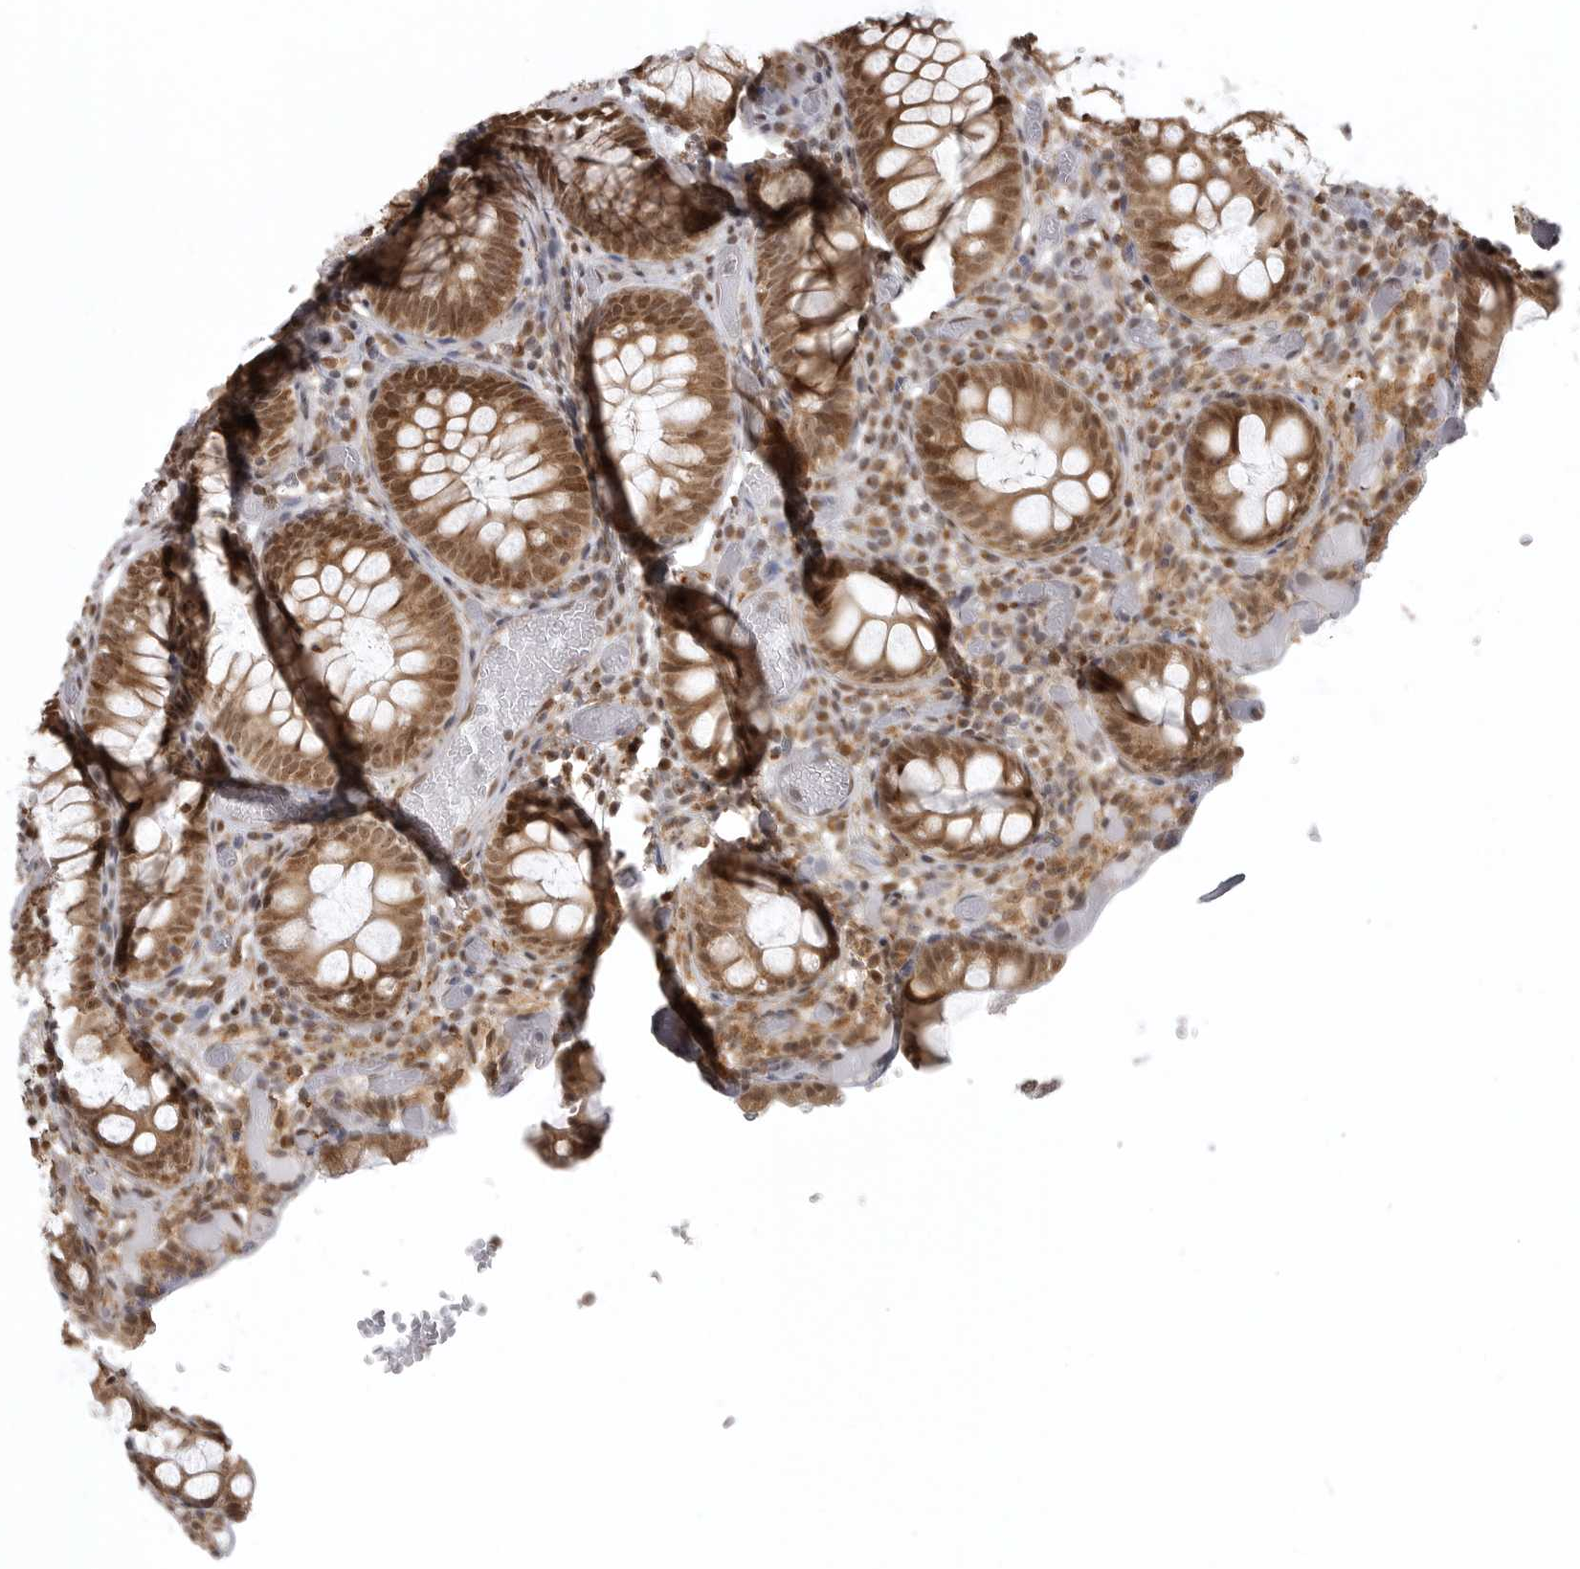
{"staining": {"intensity": "moderate", "quantity": ">75%", "location": "nuclear"}, "tissue": "colon", "cell_type": "Endothelial cells", "image_type": "normal", "snomed": [{"axis": "morphology", "description": "Normal tissue, NOS"}, {"axis": "topography", "description": "Colon"}], "caption": "This is an image of immunohistochemistry (IHC) staining of unremarkable colon, which shows moderate positivity in the nuclear of endothelial cells.", "gene": "ISG20L2", "patient": {"sex": "male", "age": 14}}